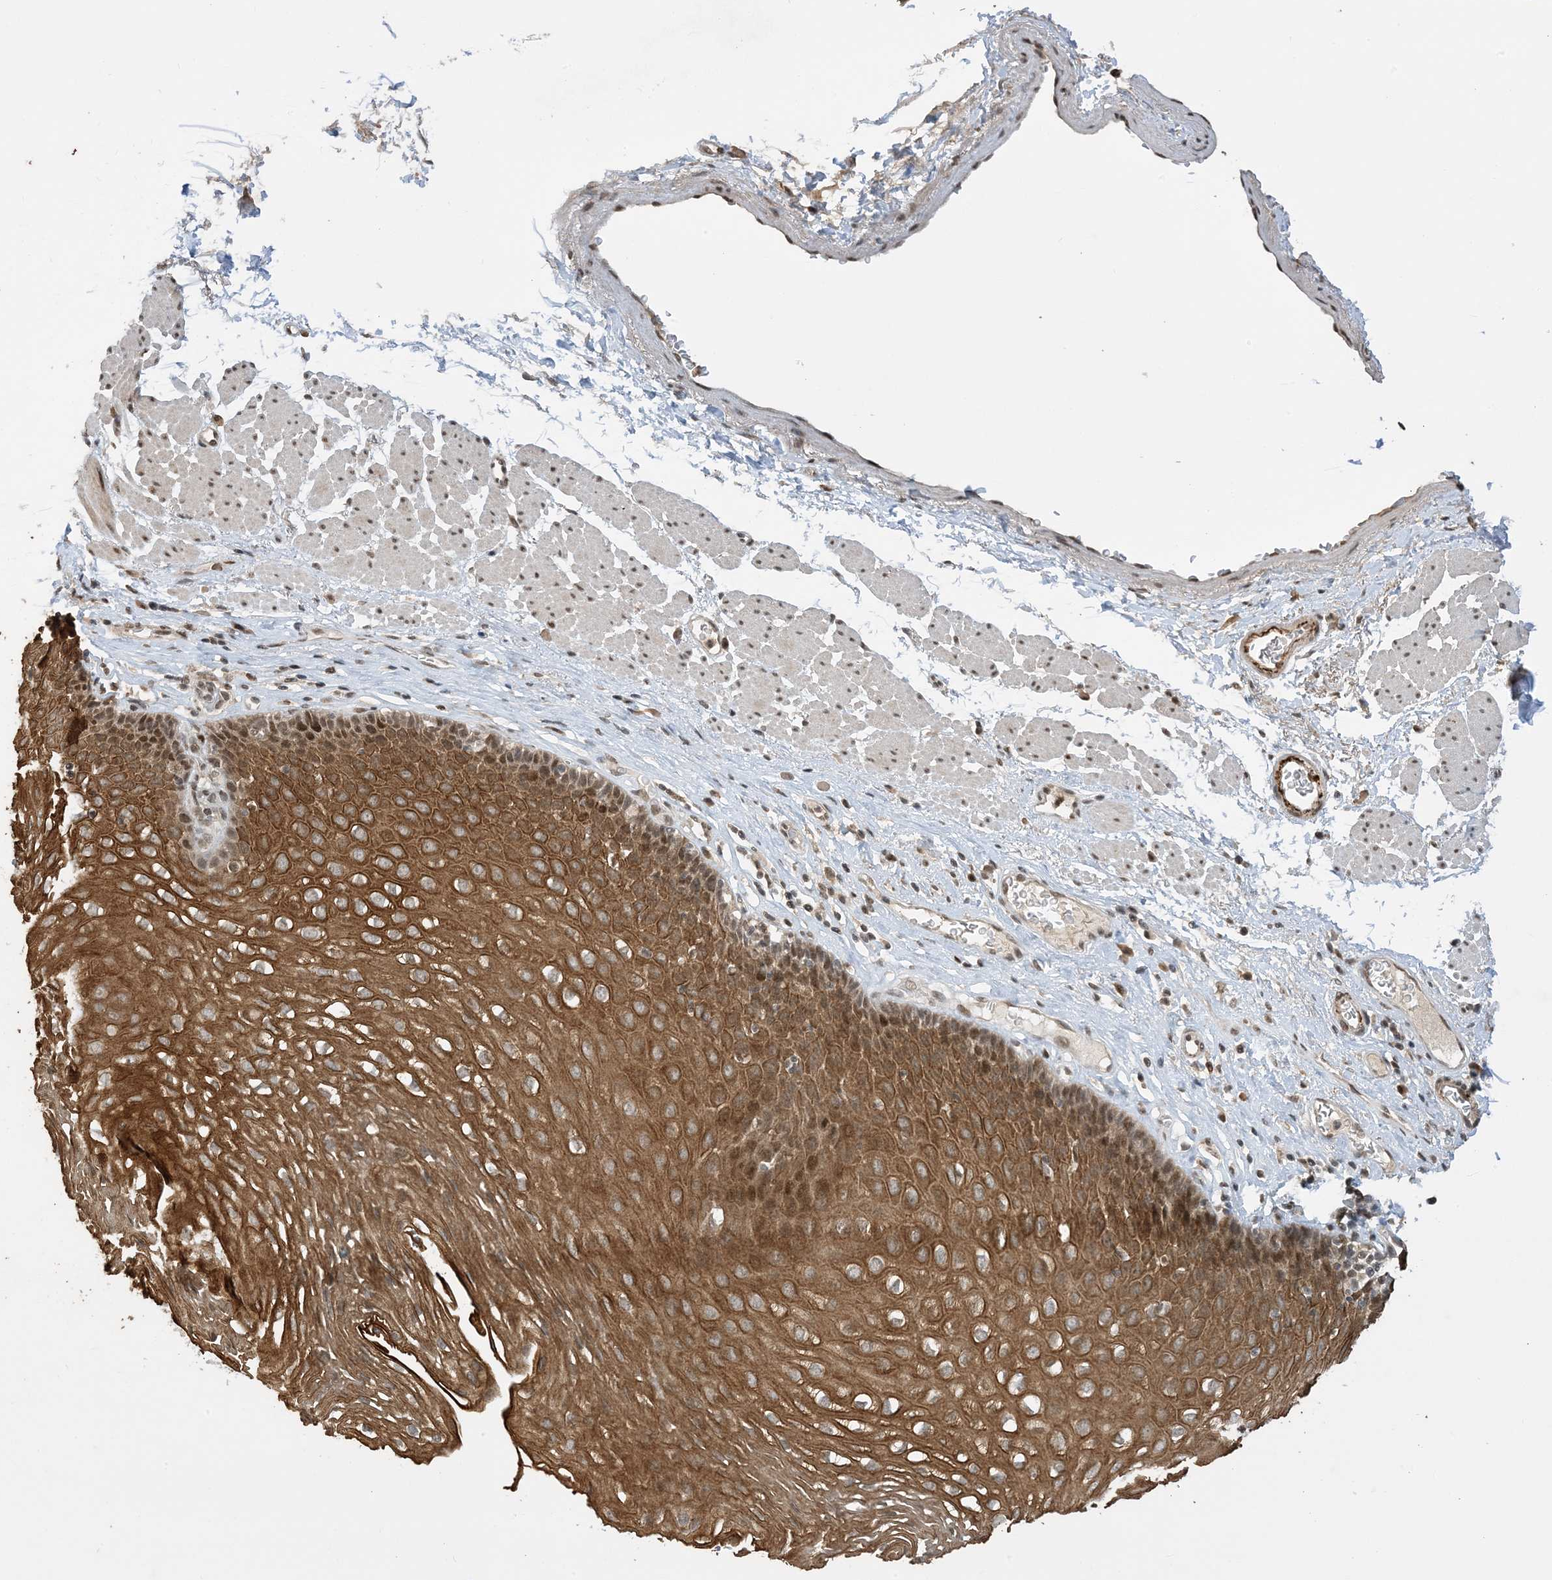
{"staining": {"intensity": "strong", "quantity": ">75%", "location": "cytoplasmic/membranous,nuclear"}, "tissue": "esophagus", "cell_type": "Squamous epithelial cells", "image_type": "normal", "snomed": [{"axis": "morphology", "description": "Normal tissue, NOS"}, {"axis": "topography", "description": "Esophagus"}], "caption": "High-magnification brightfield microscopy of benign esophagus stained with DAB (brown) and counterstained with hematoxylin (blue). squamous epithelial cells exhibit strong cytoplasmic/membranous,nuclear staining is seen in about>75% of cells.", "gene": "ACYP2", "patient": {"sex": "female", "age": 66}}